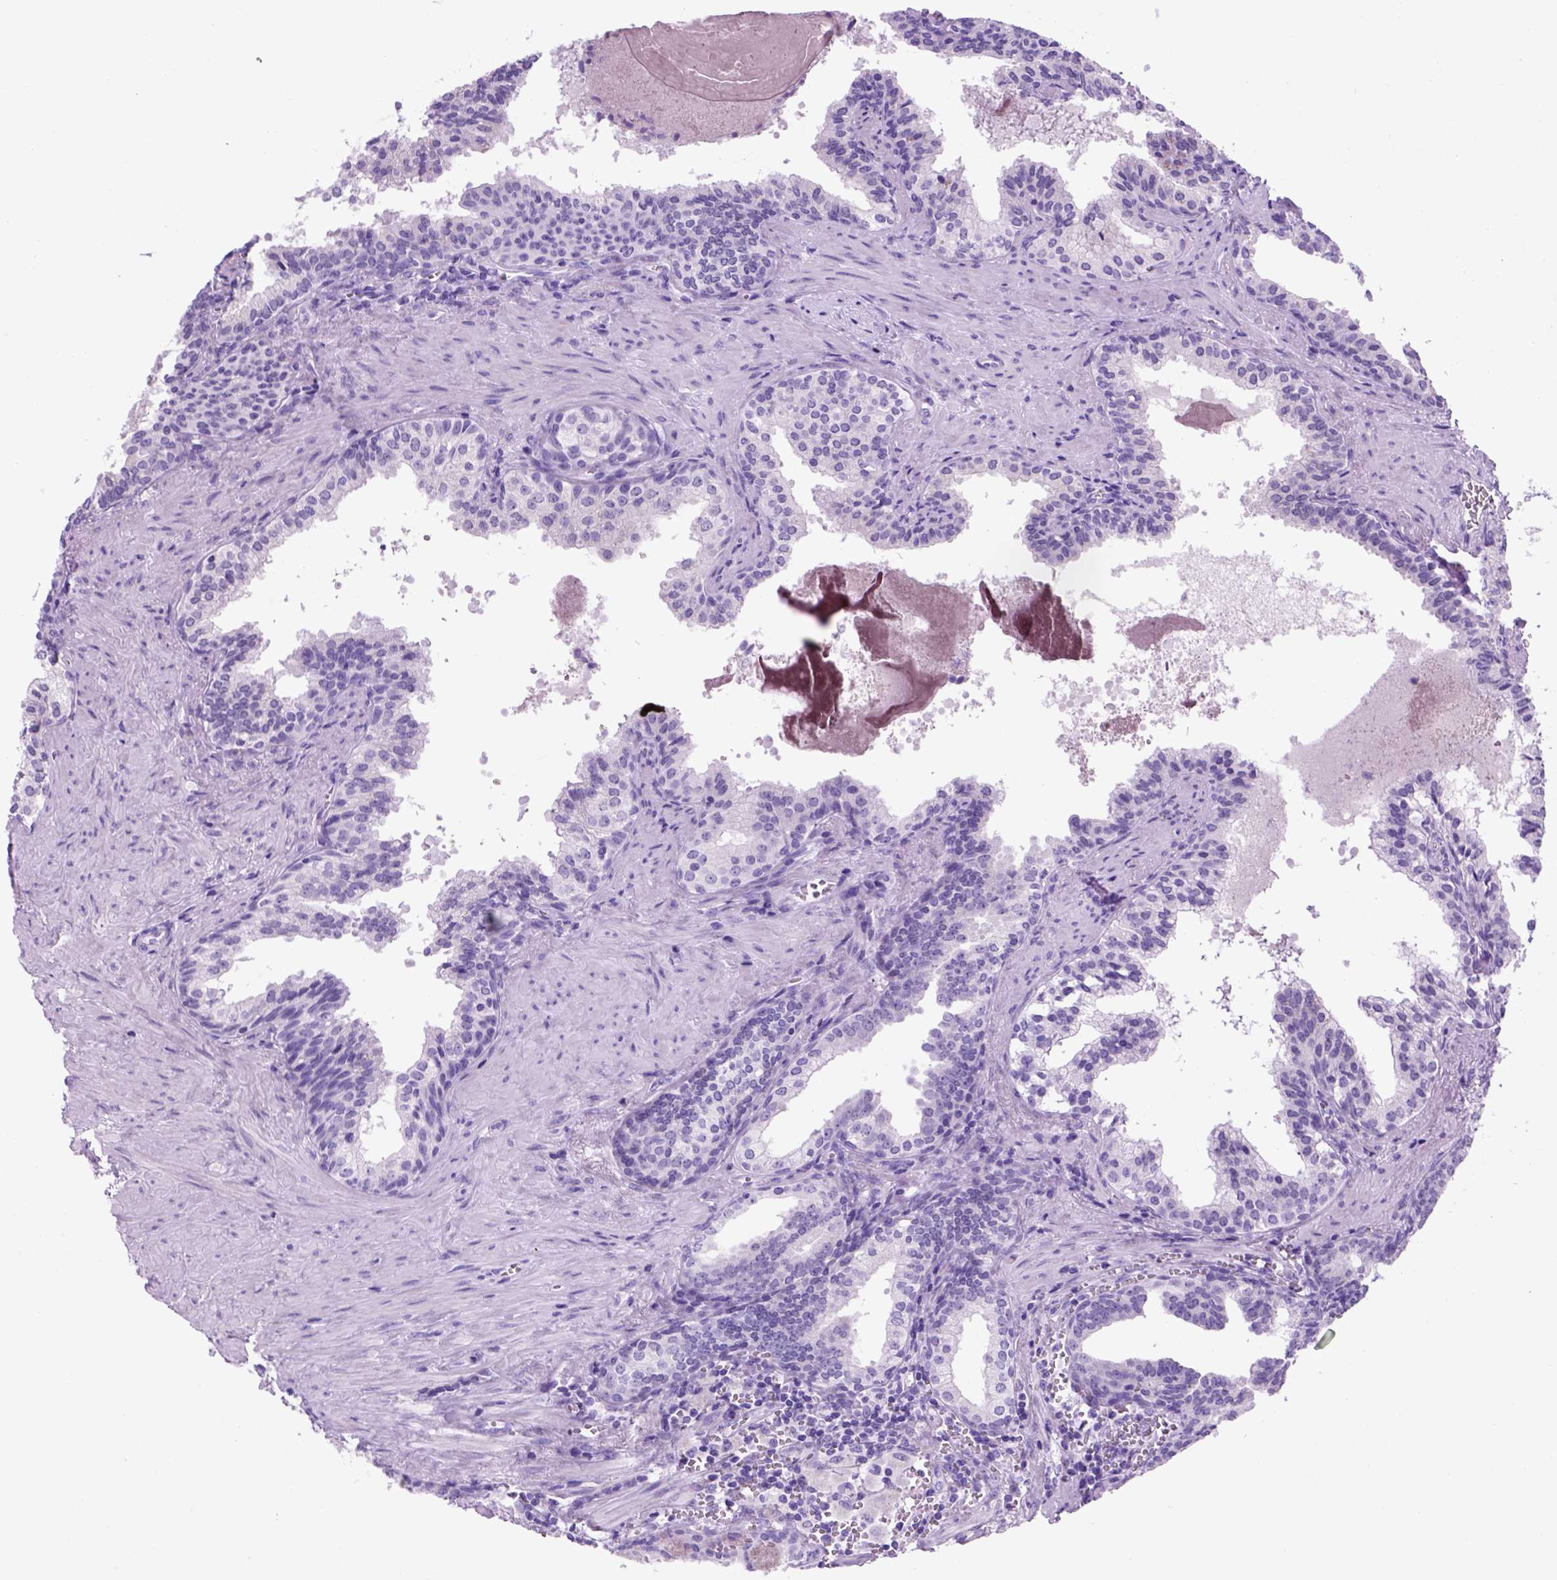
{"staining": {"intensity": "negative", "quantity": "none", "location": "none"}, "tissue": "prostate cancer", "cell_type": "Tumor cells", "image_type": "cancer", "snomed": [{"axis": "morphology", "description": "Adenocarcinoma, High grade"}, {"axis": "topography", "description": "Prostate"}], "caption": "IHC of human adenocarcinoma (high-grade) (prostate) reveals no expression in tumor cells.", "gene": "HHIPL2", "patient": {"sex": "male", "age": 68}}